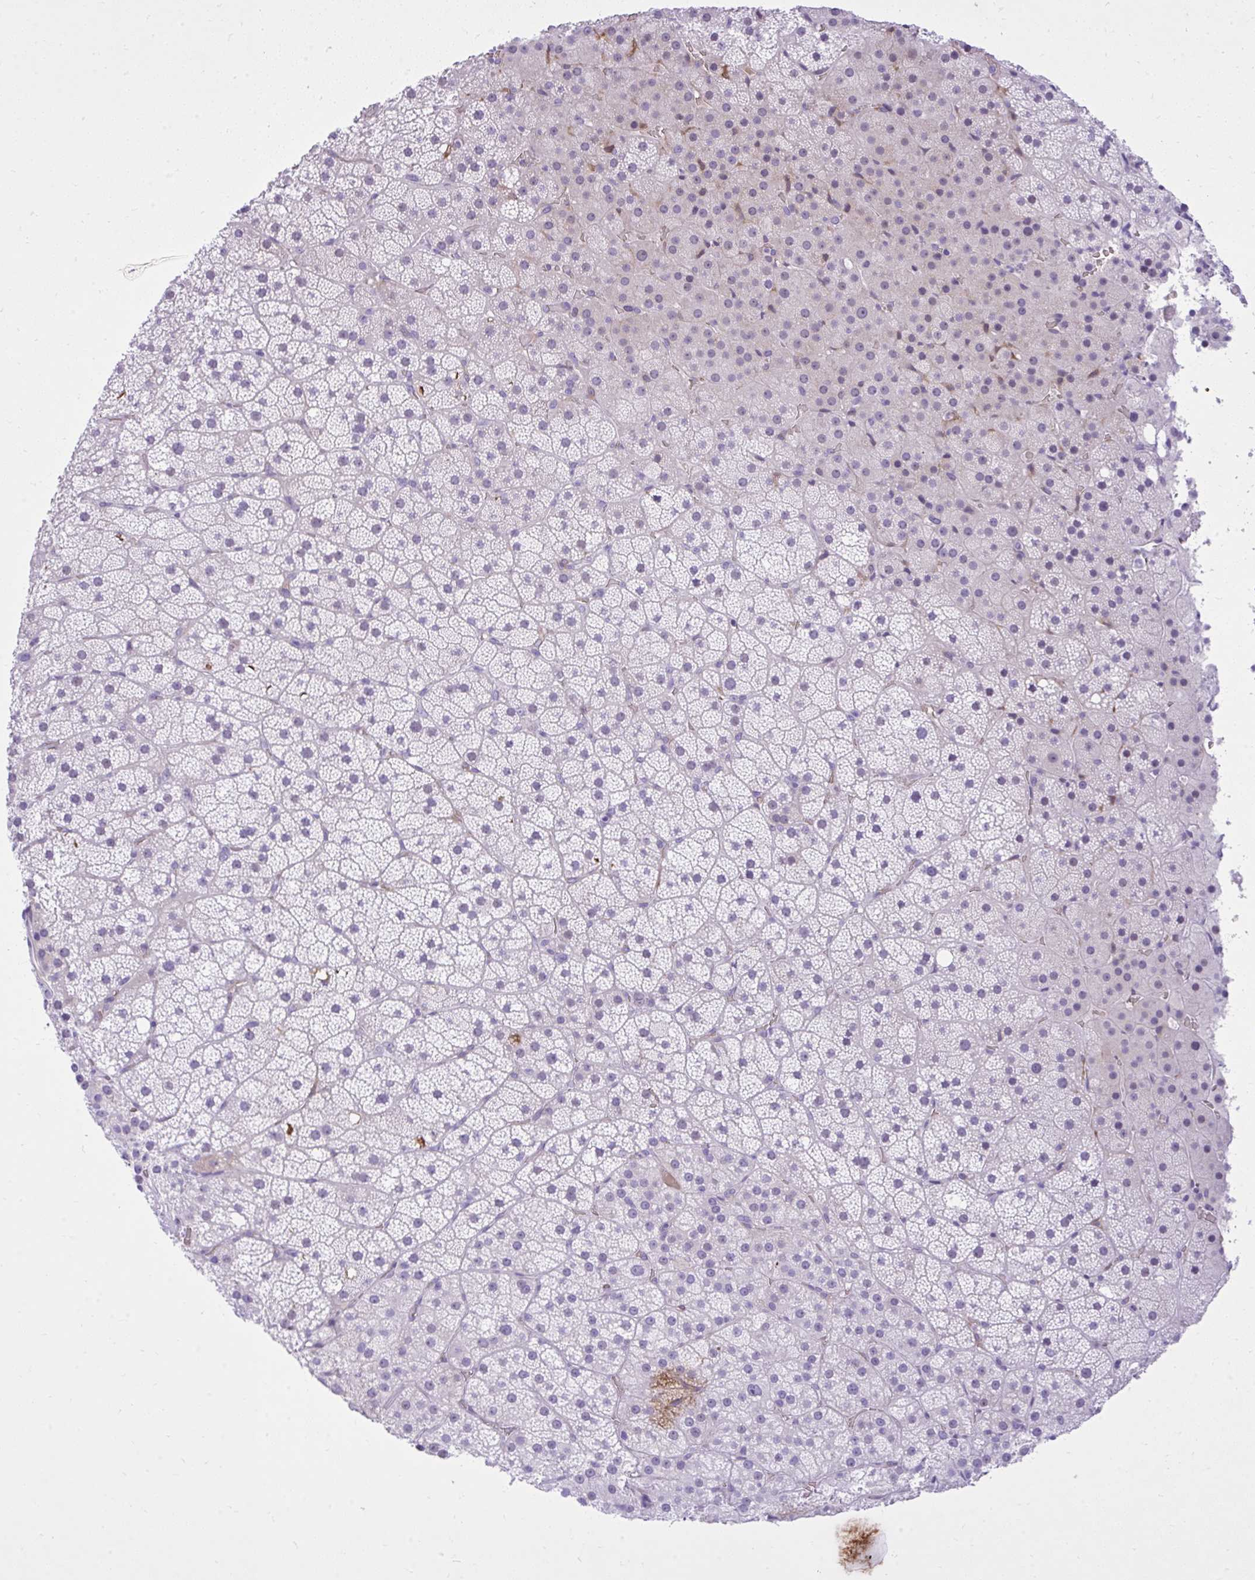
{"staining": {"intensity": "negative", "quantity": "none", "location": "none"}, "tissue": "adrenal gland", "cell_type": "Glandular cells", "image_type": "normal", "snomed": [{"axis": "morphology", "description": "Normal tissue, NOS"}, {"axis": "topography", "description": "Adrenal gland"}], "caption": "Normal adrenal gland was stained to show a protein in brown. There is no significant expression in glandular cells.", "gene": "PITPNM3", "patient": {"sex": "male", "age": 53}}